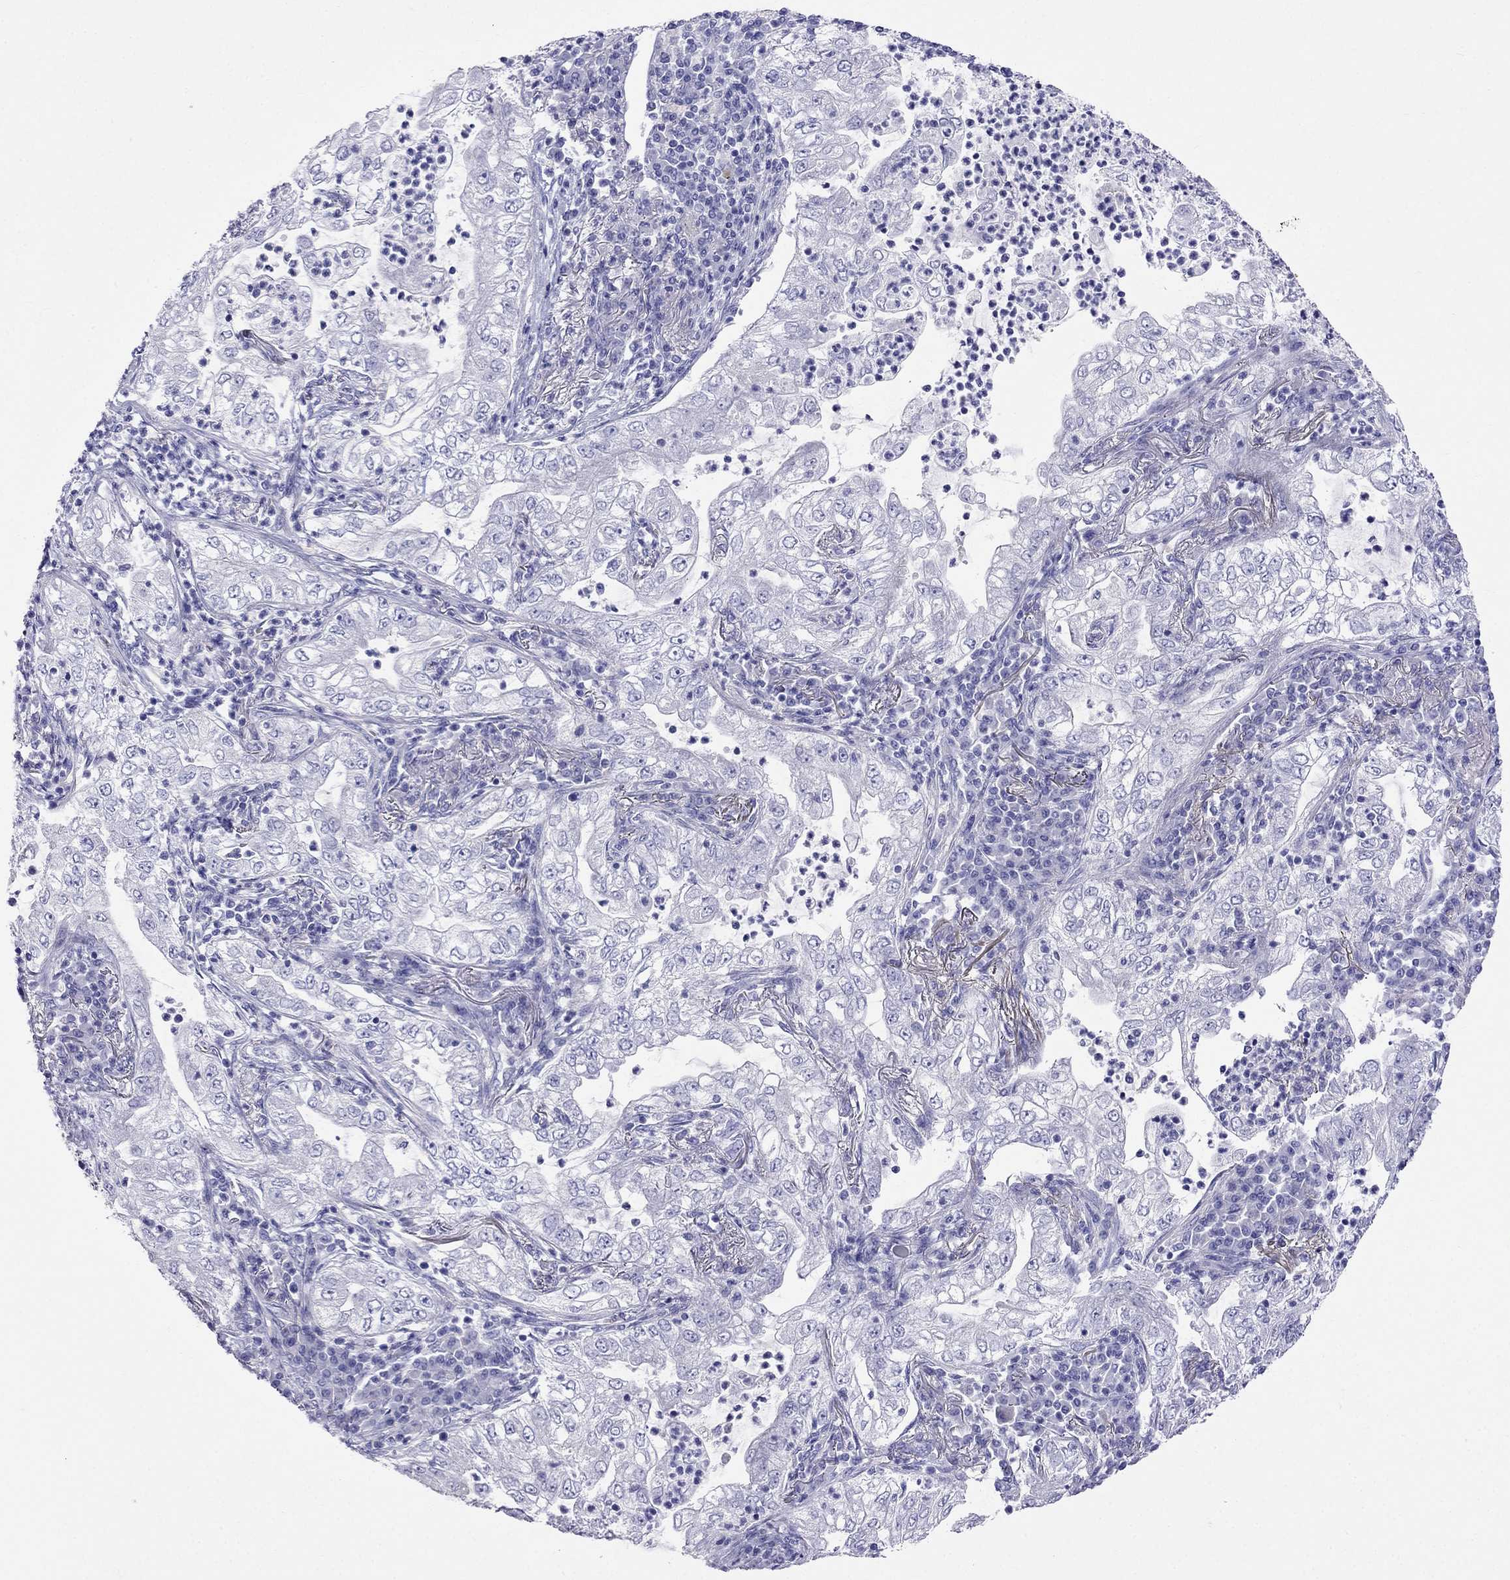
{"staining": {"intensity": "negative", "quantity": "none", "location": "none"}, "tissue": "lung cancer", "cell_type": "Tumor cells", "image_type": "cancer", "snomed": [{"axis": "morphology", "description": "Adenocarcinoma, NOS"}, {"axis": "topography", "description": "Lung"}], "caption": "This is an immunohistochemistry micrograph of human lung adenocarcinoma. There is no staining in tumor cells.", "gene": "TDRD1", "patient": {"sex": "female", "age": 73}}